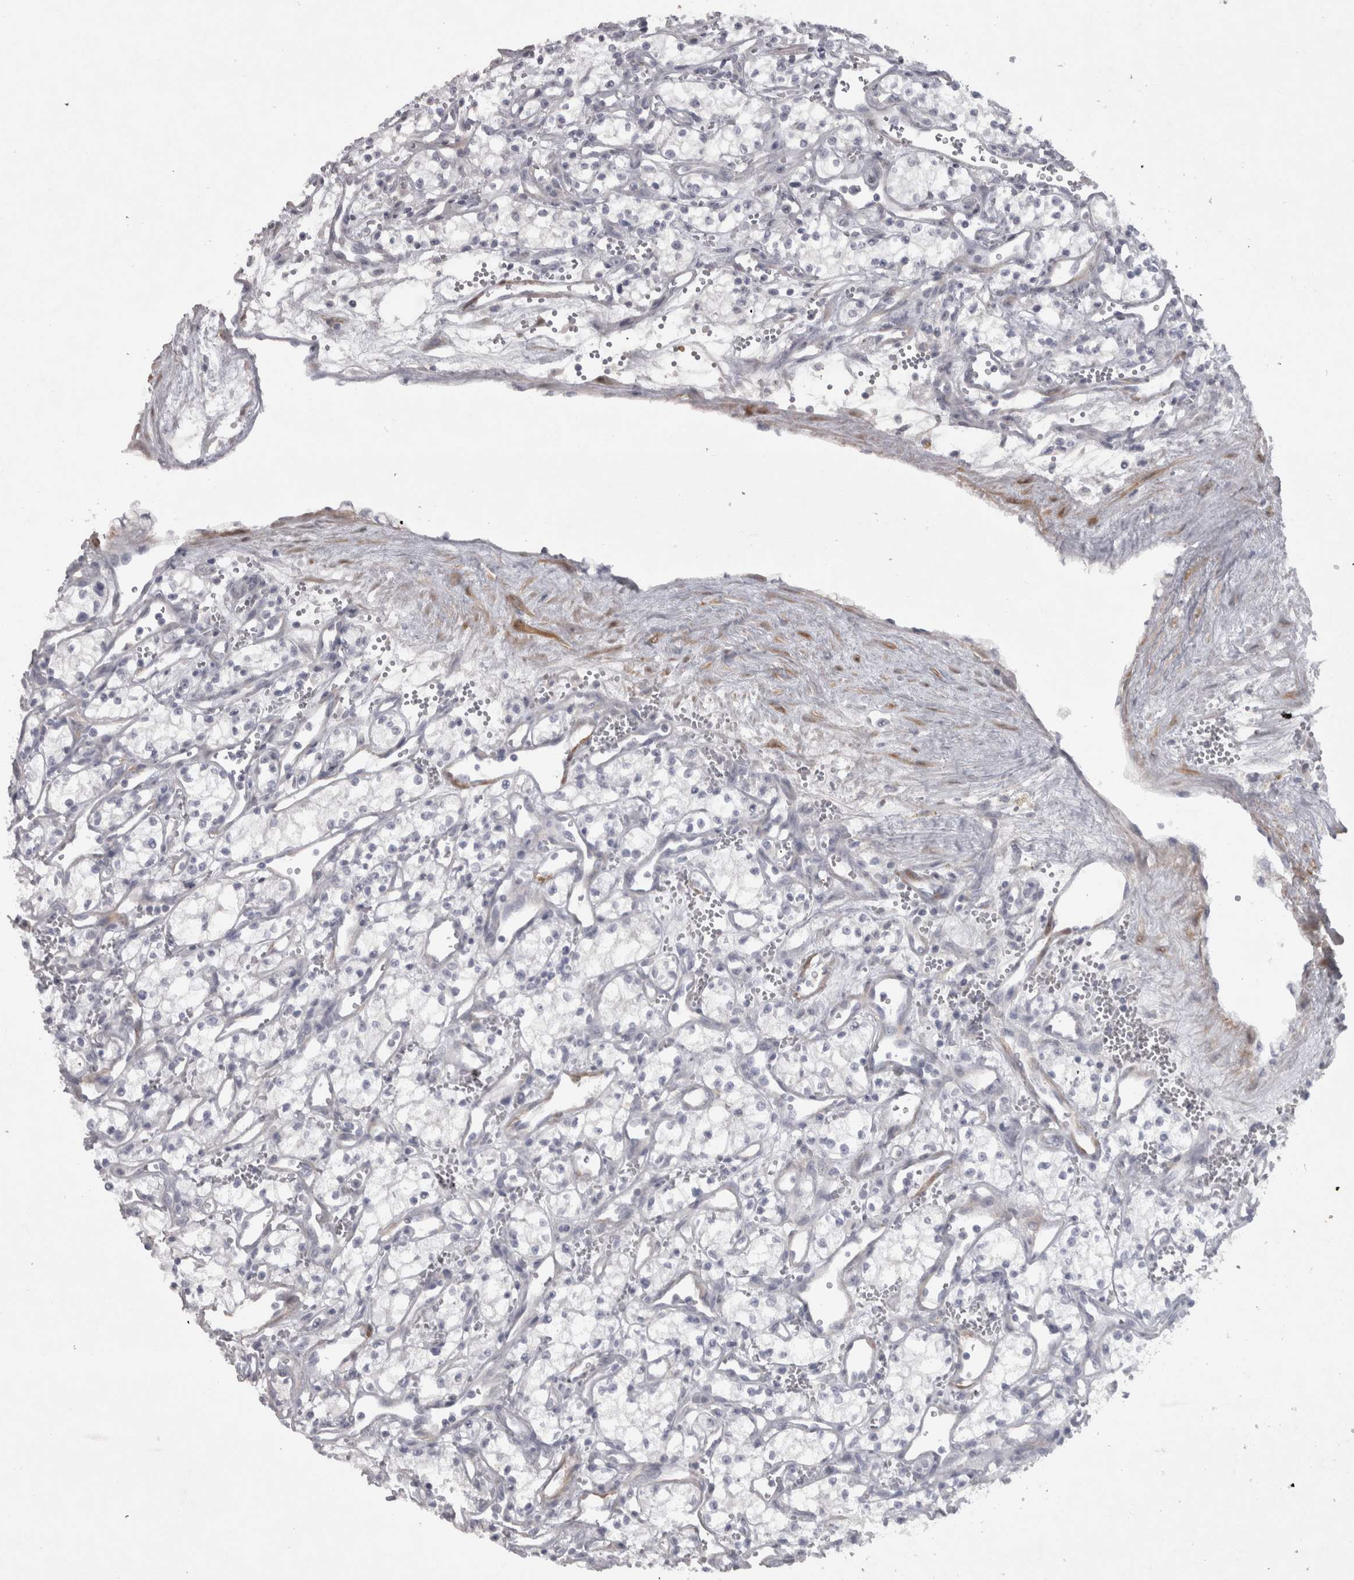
{"staining": {"intensity": "negative", "quantity": "none", "location": "none"}, "tissue": "renal cancer", "cell_type": "Tumor cells", "image_type": "cancer", "snomed": [{"axis": "morphology", "description": "Adenocarcinoma, NOS"}, {"axis": "topography", "description": "Kidney"}], "caption": "This is an immunohistochemistry (IHC) image of adenocarcinoma (renal). There is no expression in tumor cells.", "gene": "PPP1R12B", "patient": {"sex": "male", "age": 59}}